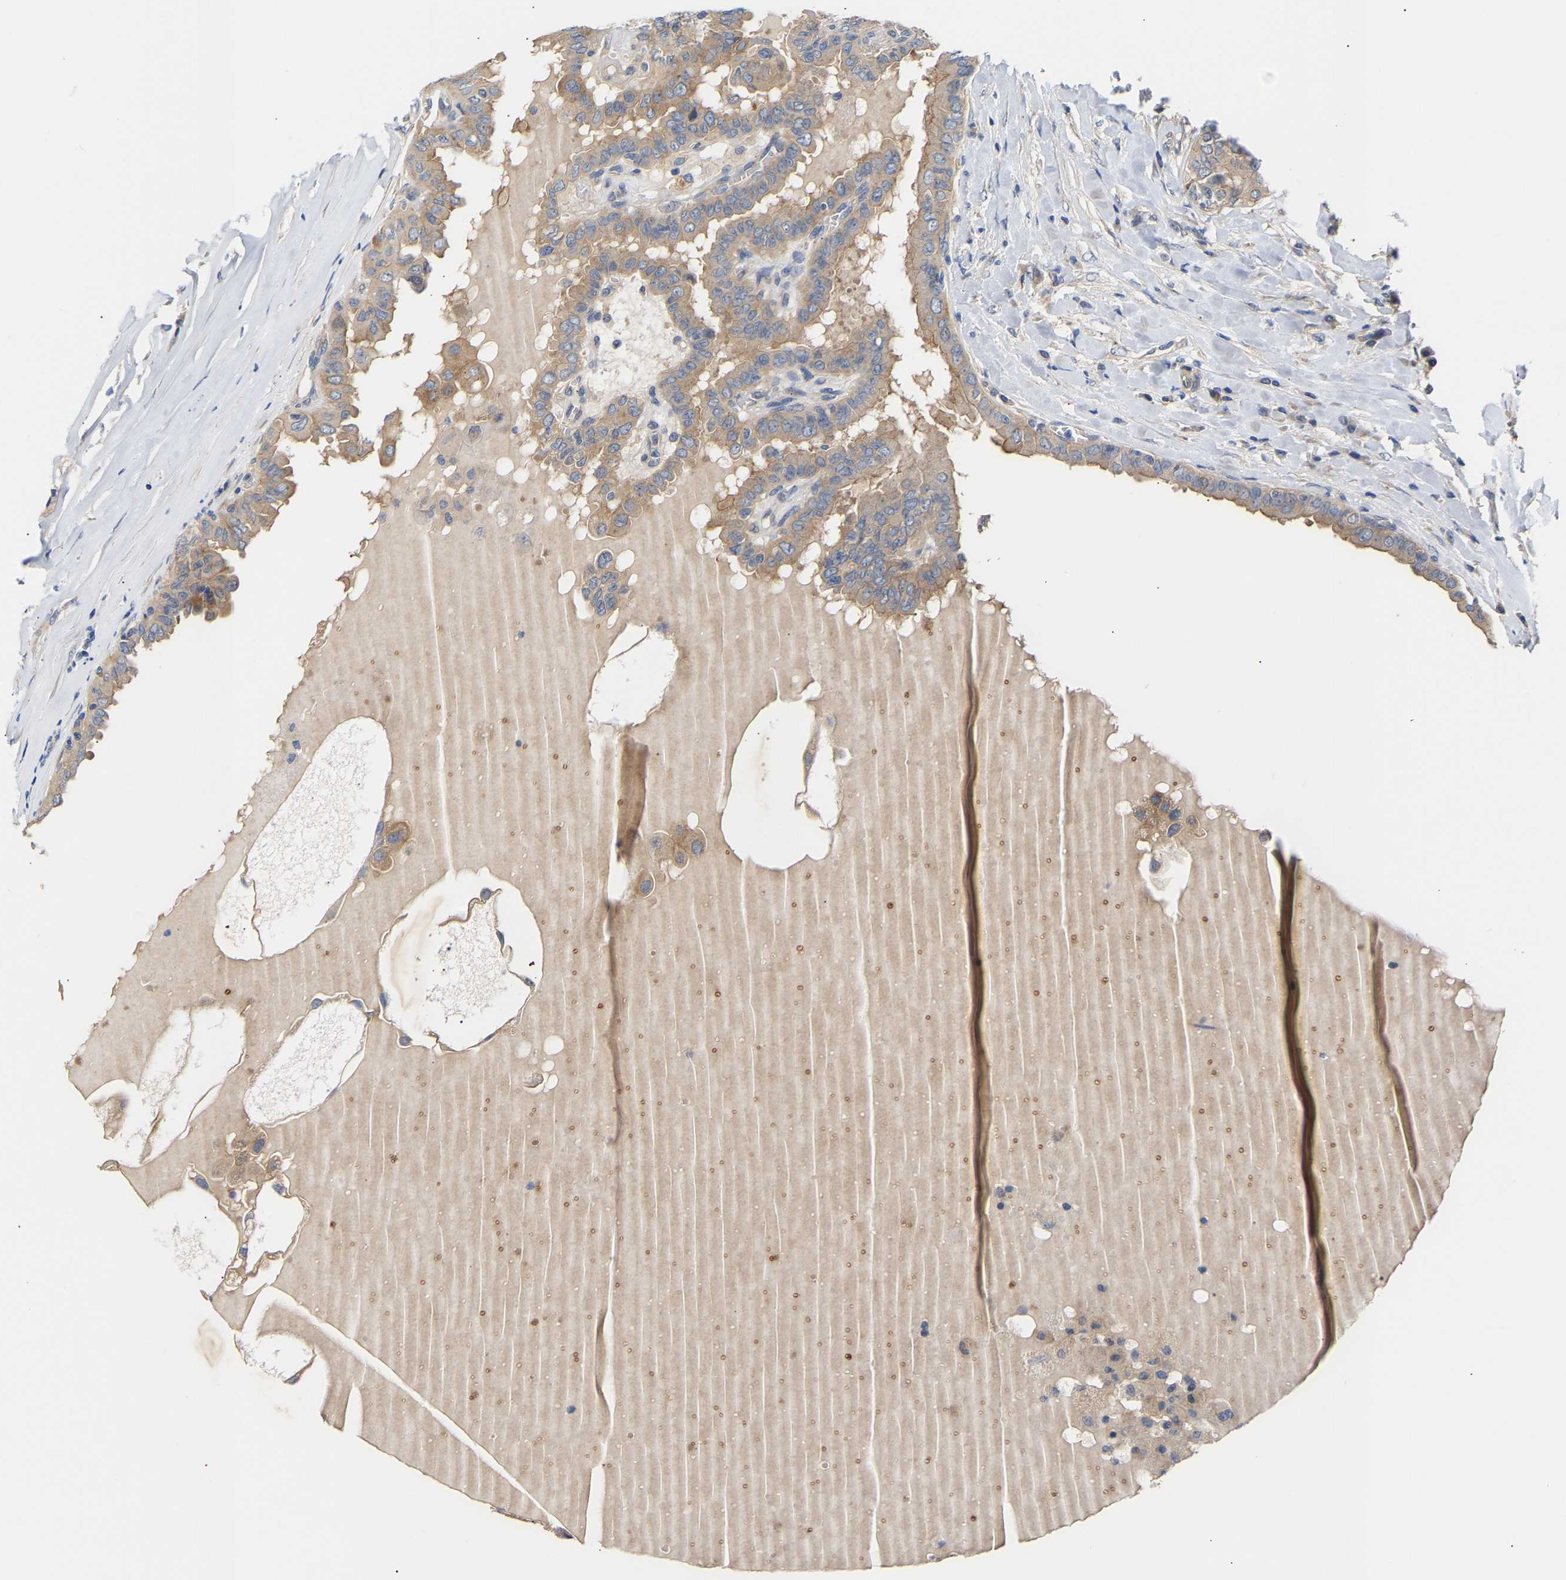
{"staining": {"intensity": "weak", "quantity": ">75%", "location": "cytoplasmic/membranous"}, "tissue": "thyroid cancer", "cell_type": "Tumor cells", "image_type": "cancer", "snomed": [{"axis": "morphology", "description": "Papillary adenocarcinoma, NOS"}, {"axis": "topography", "description": "Thyroid gland"}], "caption": "Immunohistochemistry histopathology image of neoplastic tissue: thyroid cancer stained using IHC demonstrates low levels of weak protein expression localized specifically in the cytoplasmic/membranous of tumor cells, appearing as a cytoplasmic/membranous brown color.", "gene": "KASH5", "patient": {"sex": "male", "age": 33}}